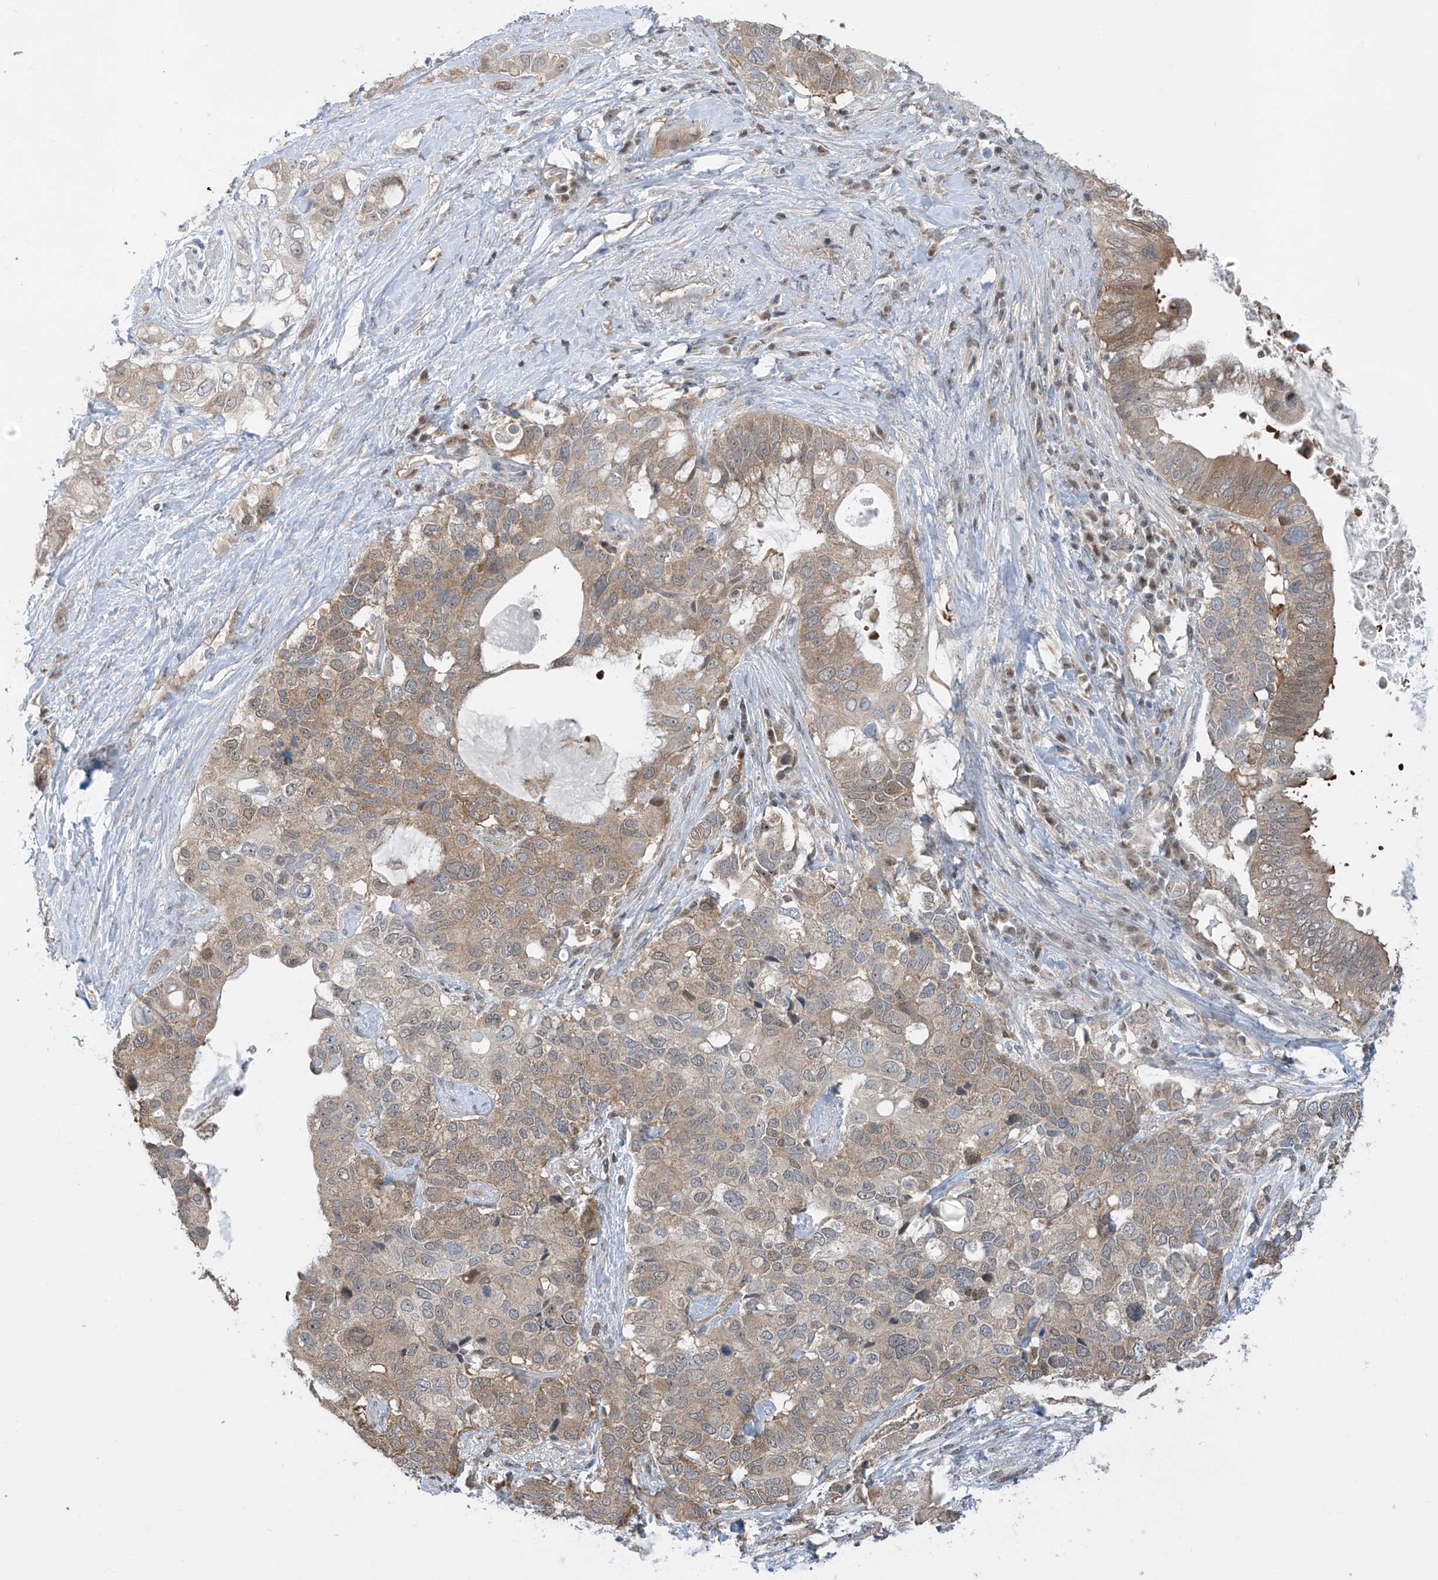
{"staining": {"intensity": "weak", "quantity": ">75%", "location": "cytoplasmic/membranous"}, "tissue": "pancreatic cancer", "cell_type": "Tumor cells", "image_type": "cancer", "snomed": [{"axis": "morphology", "description": "Adenocarcinoma, NOS"}, {"axis": "topography", "description": "Pancreas"}], "caption": "Pancreatic cancer (adenocarcinoma) tissue displays weak cytoplasmic/membranous positivity in approximately >75% of tumor cells", "gene": "TTC38", "patient": {"sex": "female", "age": 56}}